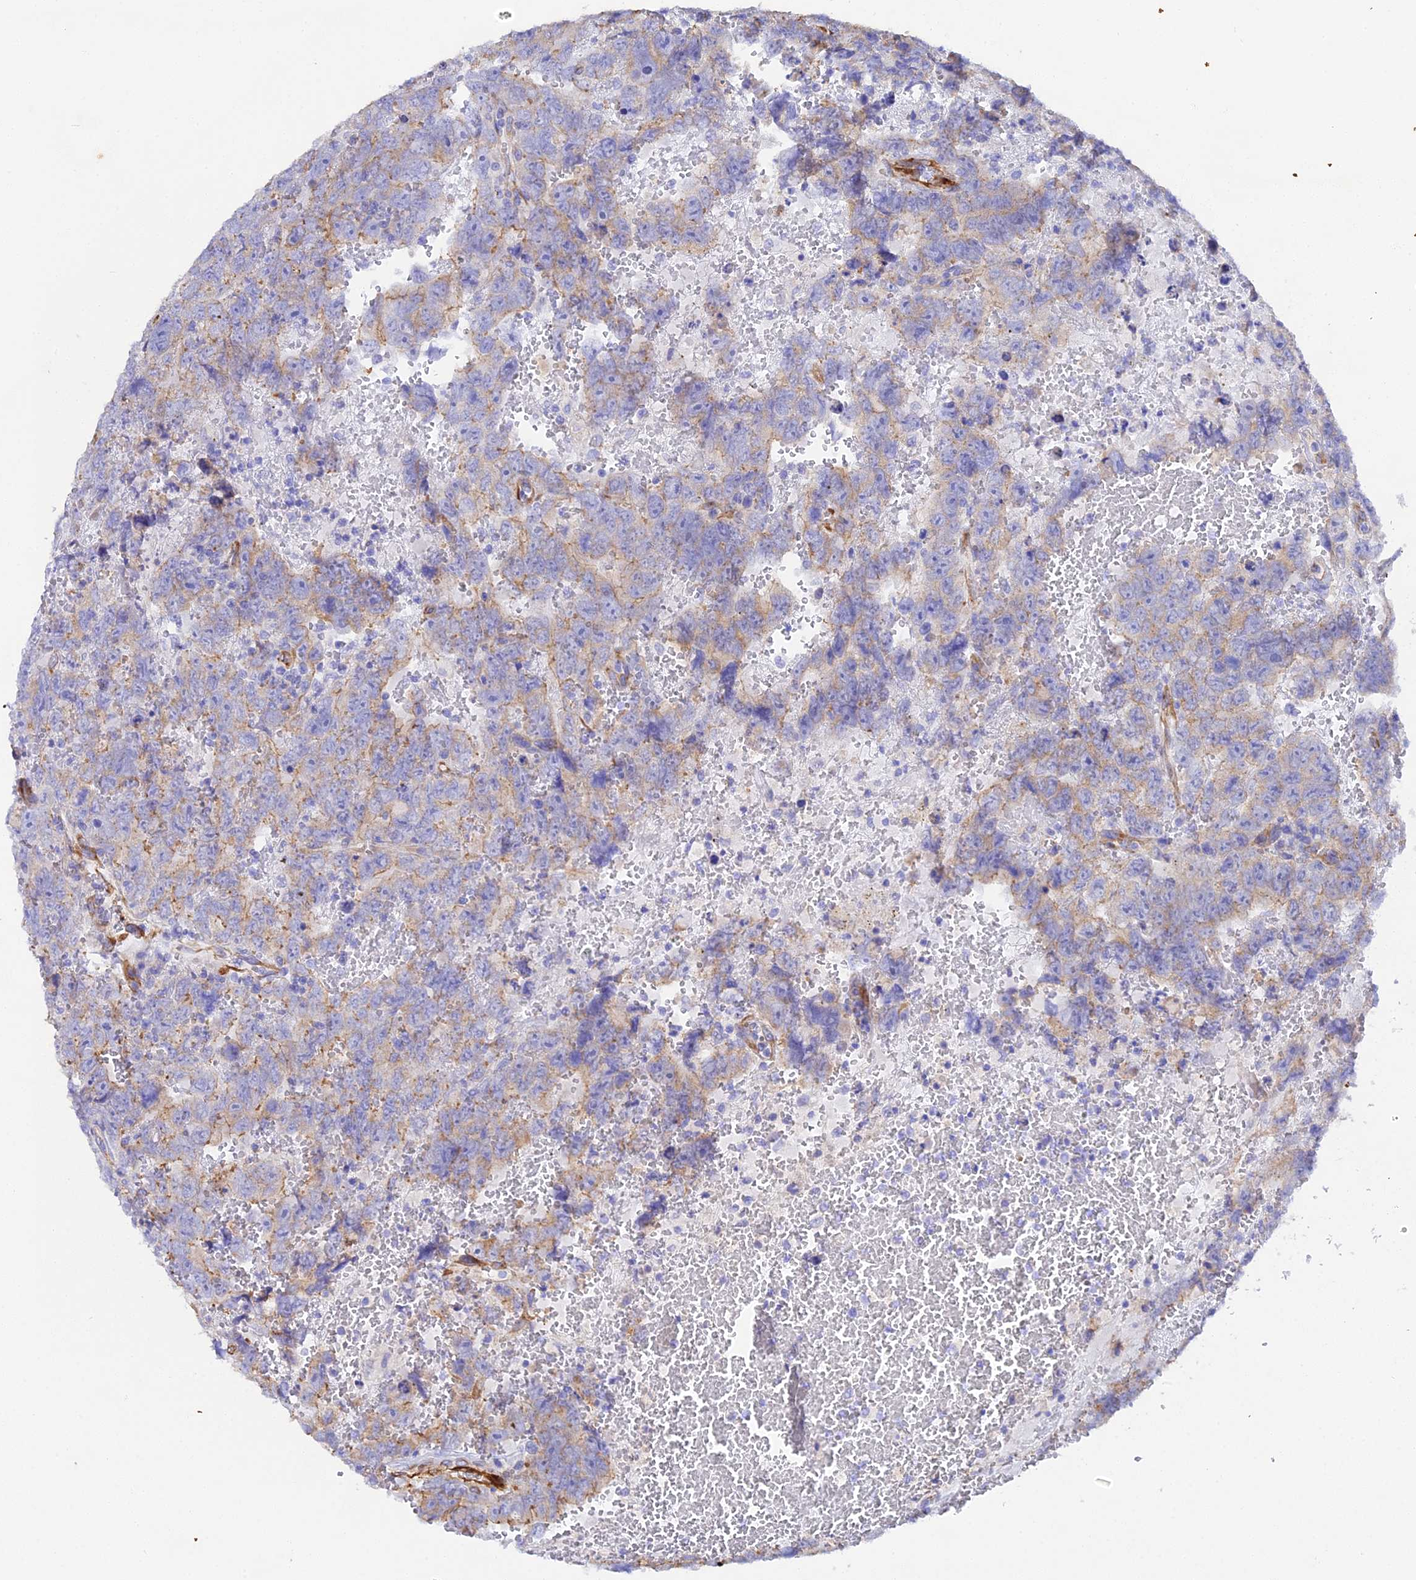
{"staining": {"intensity": "weak", "quantity": "25%-75%", "location": "cytoplasmic/membranous"}, "tissue": "testis cancer", "cell_type": "Tumor cells", "image_type": "cancer", "snomed": [{"axis": "morphology", "description": "Carcinoma, Embryonal, NOS"}, {"axis": "topography", "description": "Testis"}], "caption": "Embryonal carcinoma (testis) stained with a brown dye shows weak cytoplasmic/membranous positive positivity in about 25%-75% of tumor cells.", "gene": "CFAP45", "patient": {"sex": "male", "age": 45}}